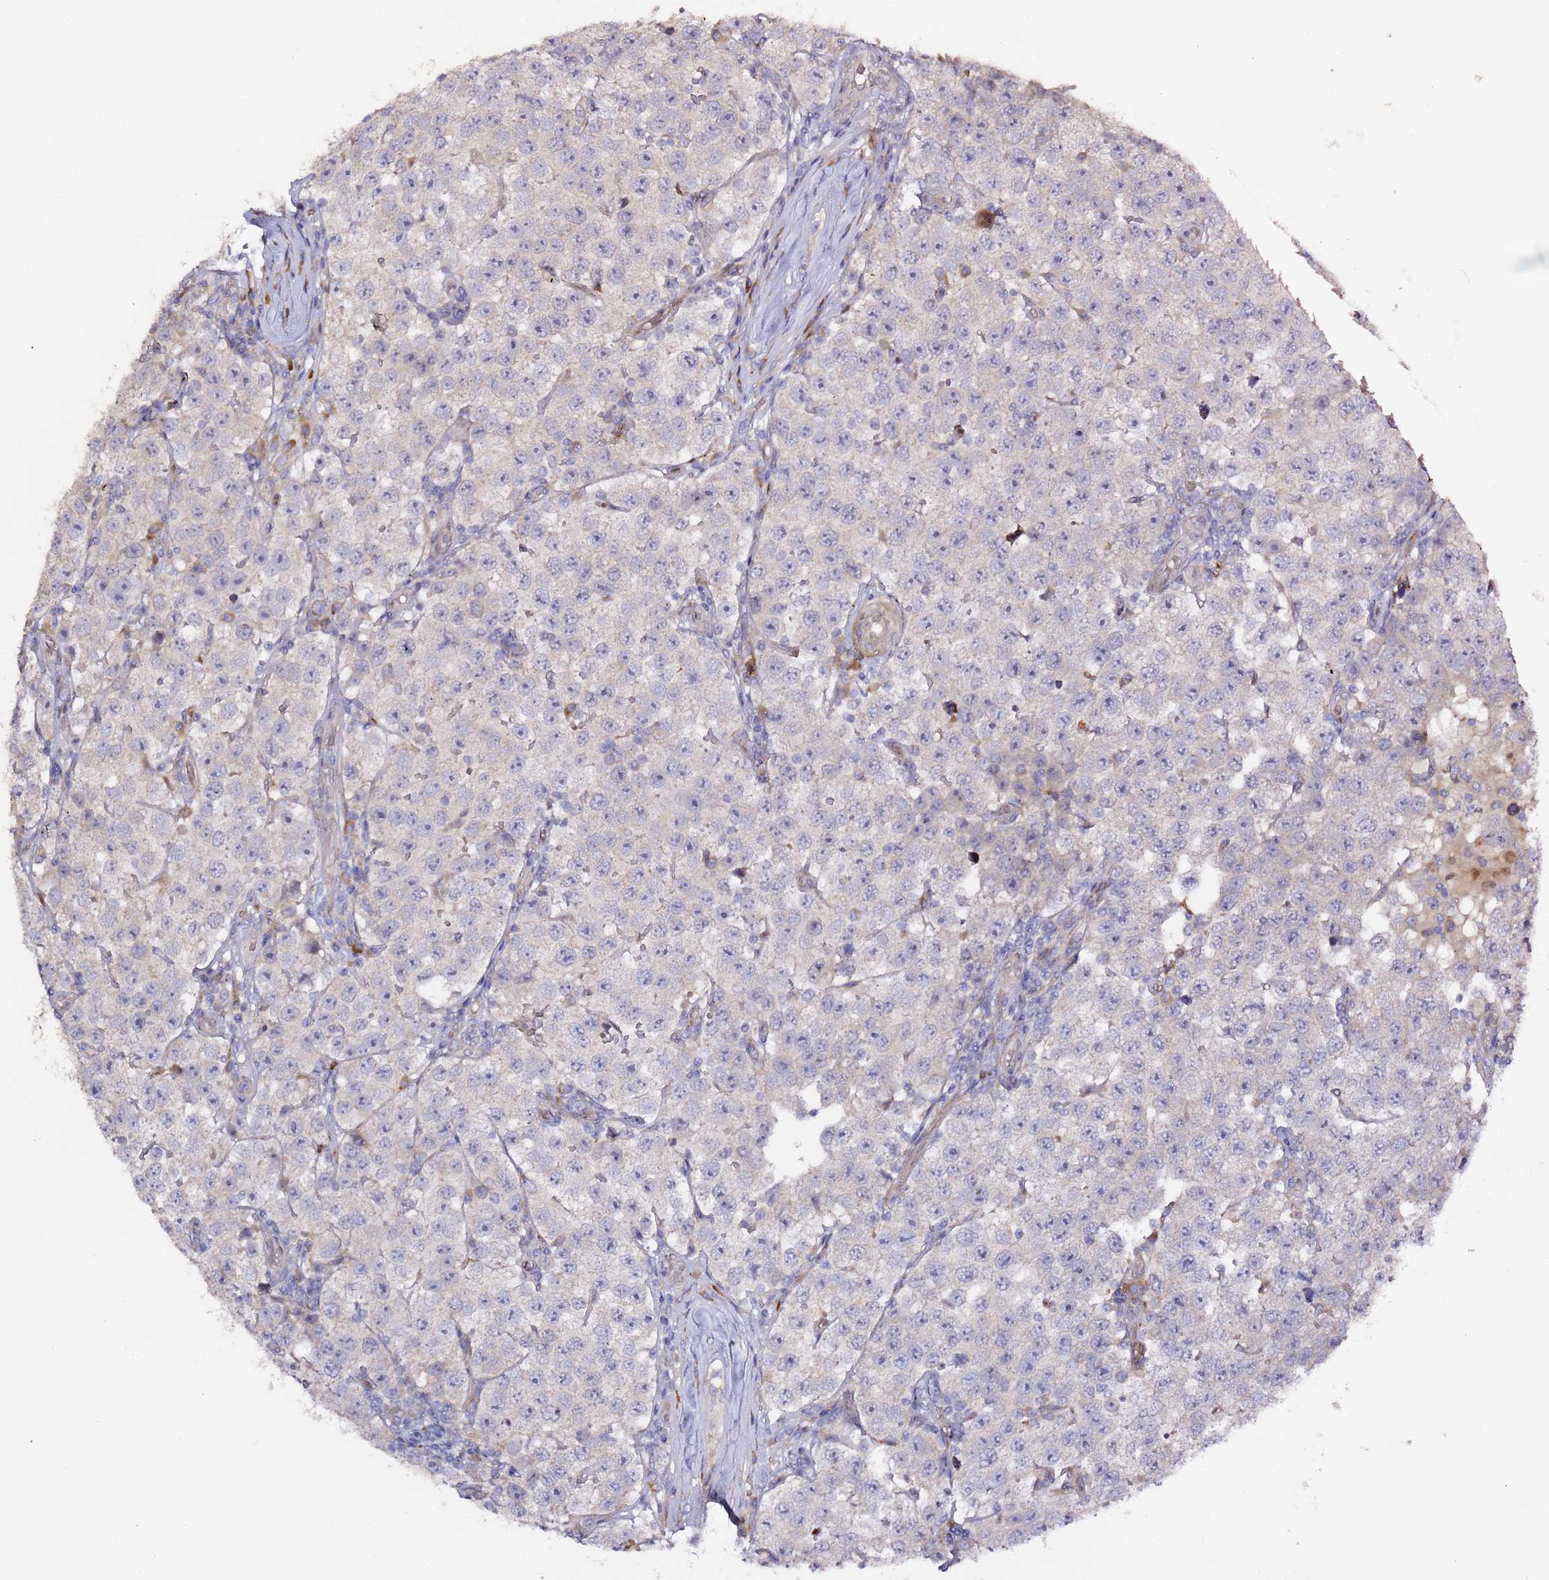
{"staining": {"intensity": "negative", "quantity": "none", "location": "none"}, "tissue": "testis cancer", "cell_type": "Tumor cells", "image_type": "cancer", "snomed": [{"axis": "morphology", "description": "Seminoma, NOS"}, {"axis": "topography", "description": "Testis"}], "caption": "IHC of testis cancer (seminoma) demonstrates no expression in tumor cells.", "gene": "HSD17B7", "patient": {"sex": "male", "age": 34}}